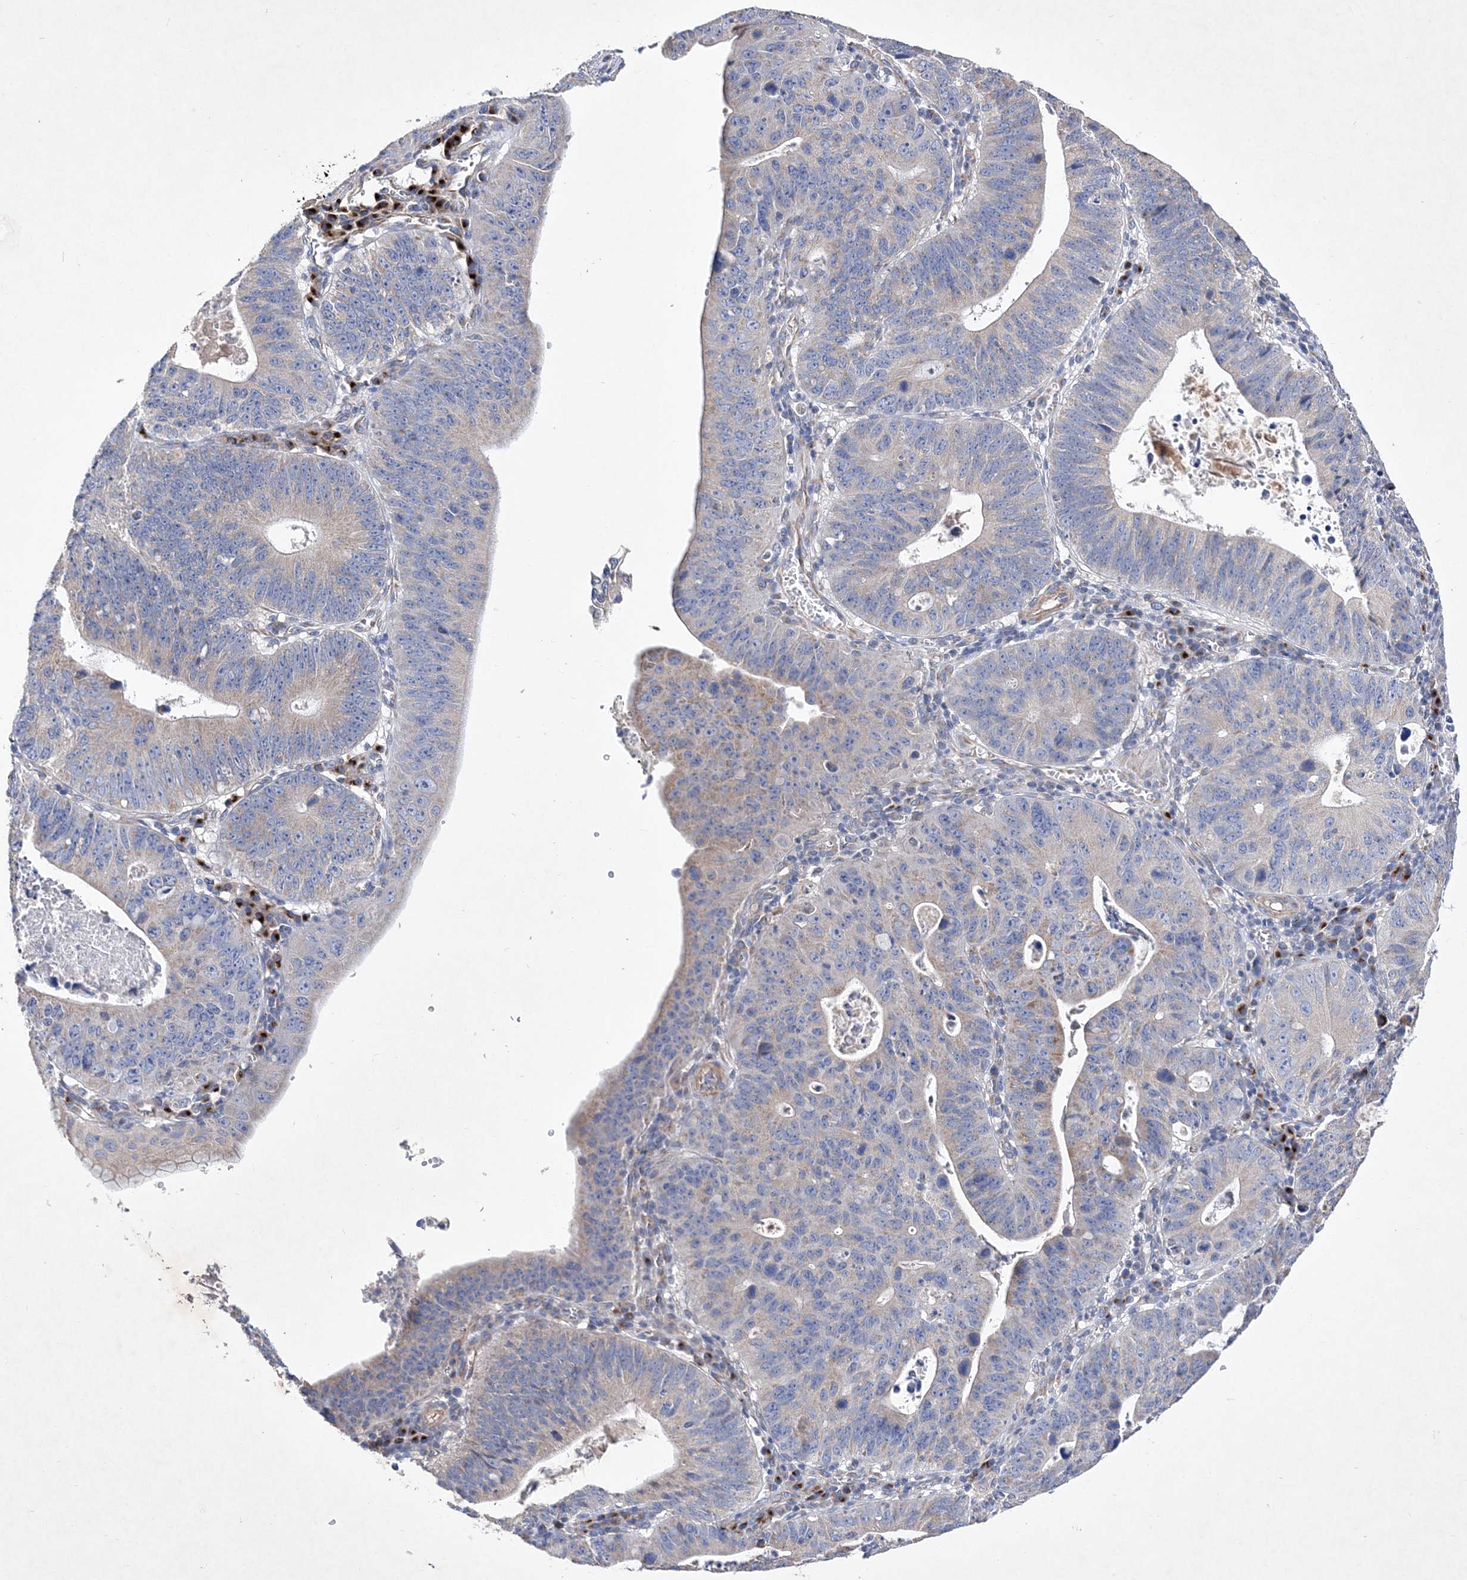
{"staining": {"intensity": "weak", "quantity": "<25%", "location": "cytoplasmic/membranous"}, "tissue": "stomach cancer", "cell_type": "Tumor cells", "image_type": "cancer", "snomed": [{"axis": "morphology", "description": "Adenocarcinoma, NOS"}, {"axis": "topography", "description": "Stomach"}], "caption": "The photomicrograph shows no significant expression in tumor cells of stomach cancer (adenocarcinoma).", "gene": "METTL8", "patient": {"sex": "male", "age": 59}}